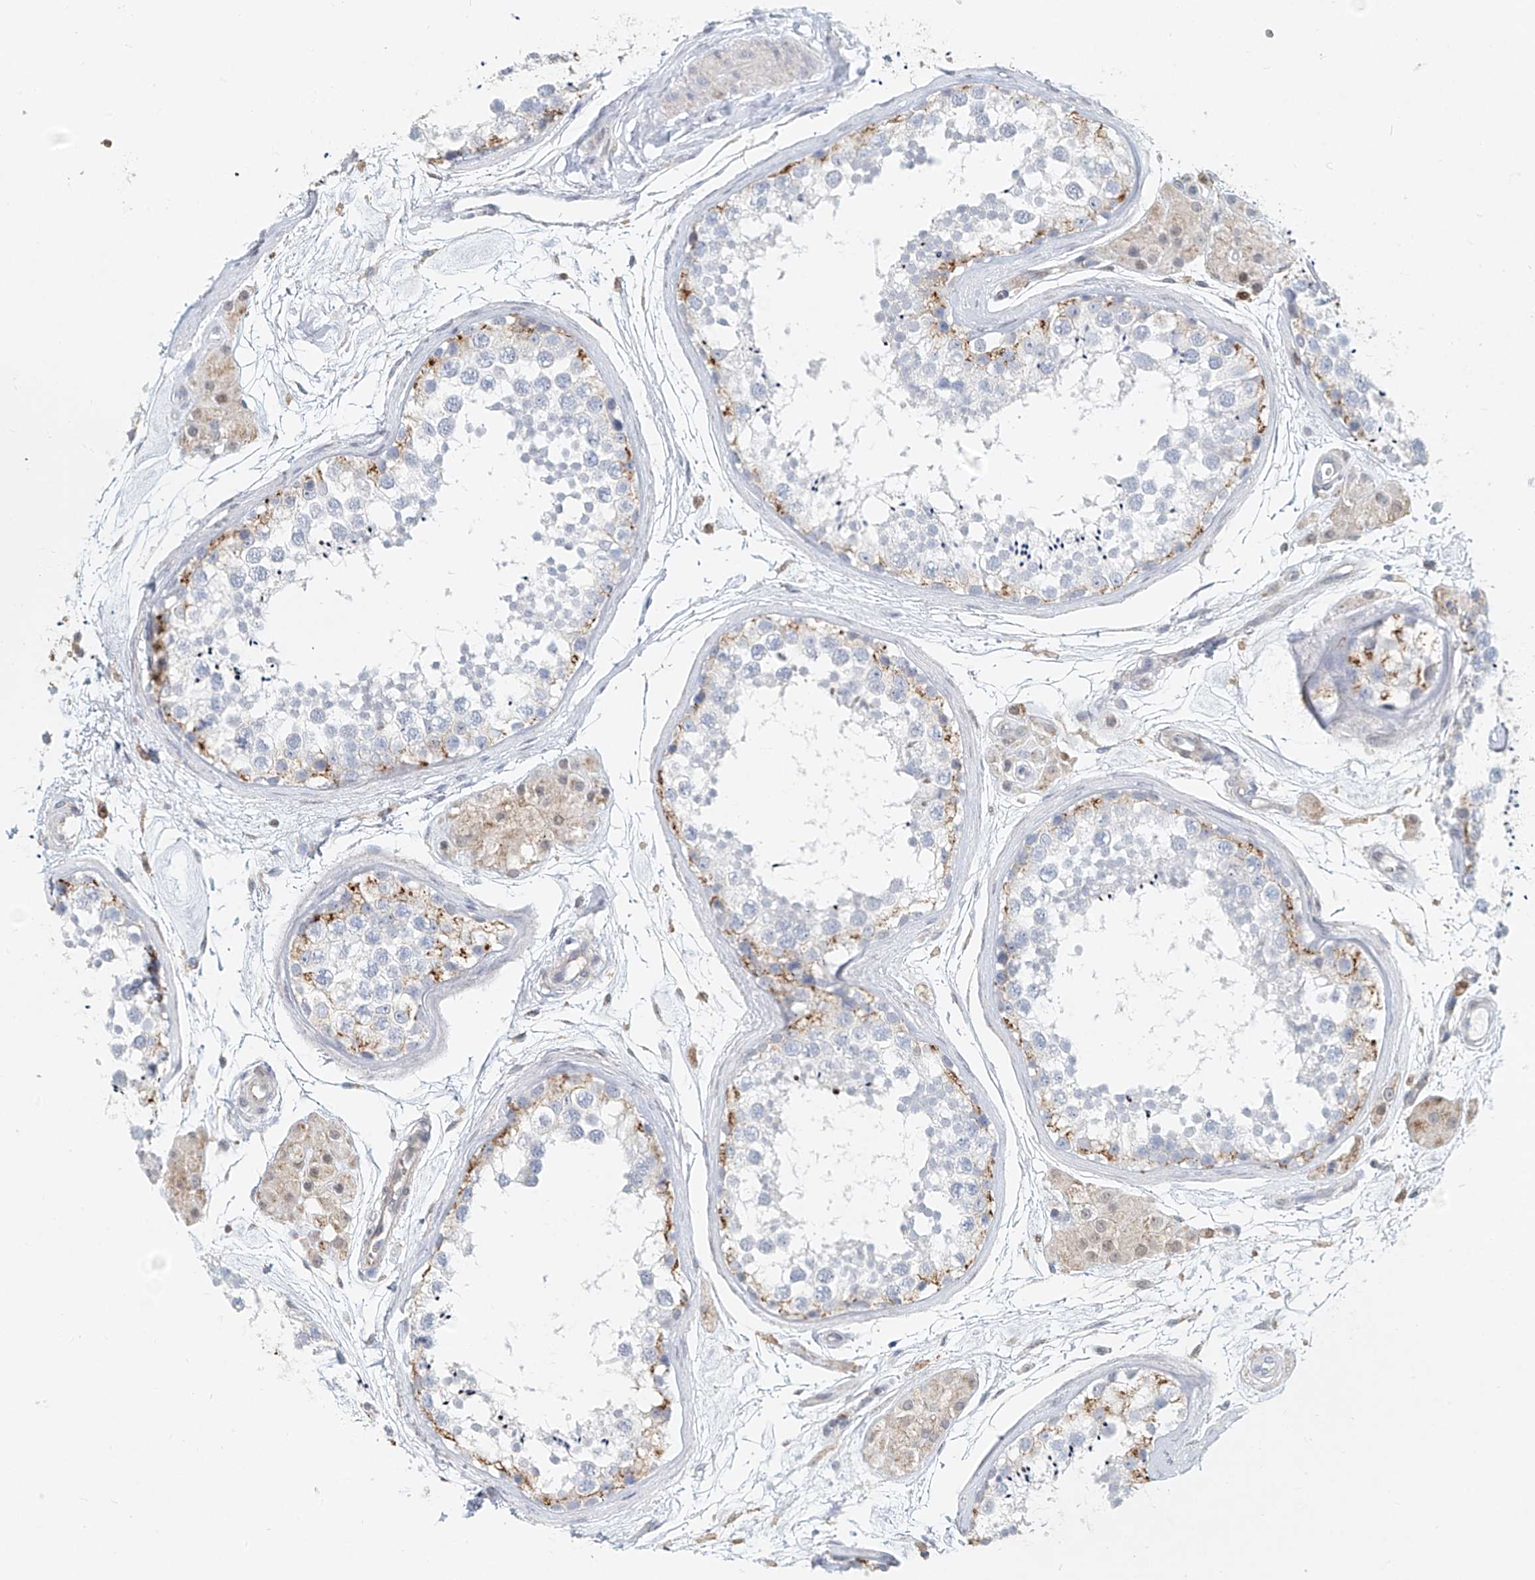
{"staining": {"intensity": "weak", "quantity": "<25%", "location": "cytoplasmic/membranous"}, "tissue": "testis", "cell_type": "Cells in seminiferous ducts", "image_type": "normal", "snomed": [{"axis": "morphology", "description": "Normal tissue, NOS"}, {"axis": "topography", "description": "Testis"}], "caption": "This histopathology image is of normal testis stained with immunohistochemistry (IHC) to label a protein in brown with the nuclei are counter-stained blue. There is no expression in cells in seminiferous ducts. (DAB immunohistochemistry (IHC) with hematoxylin counter stain).", "gene": "PTPRA", "patient": {"sex": "male", "age": 56}}